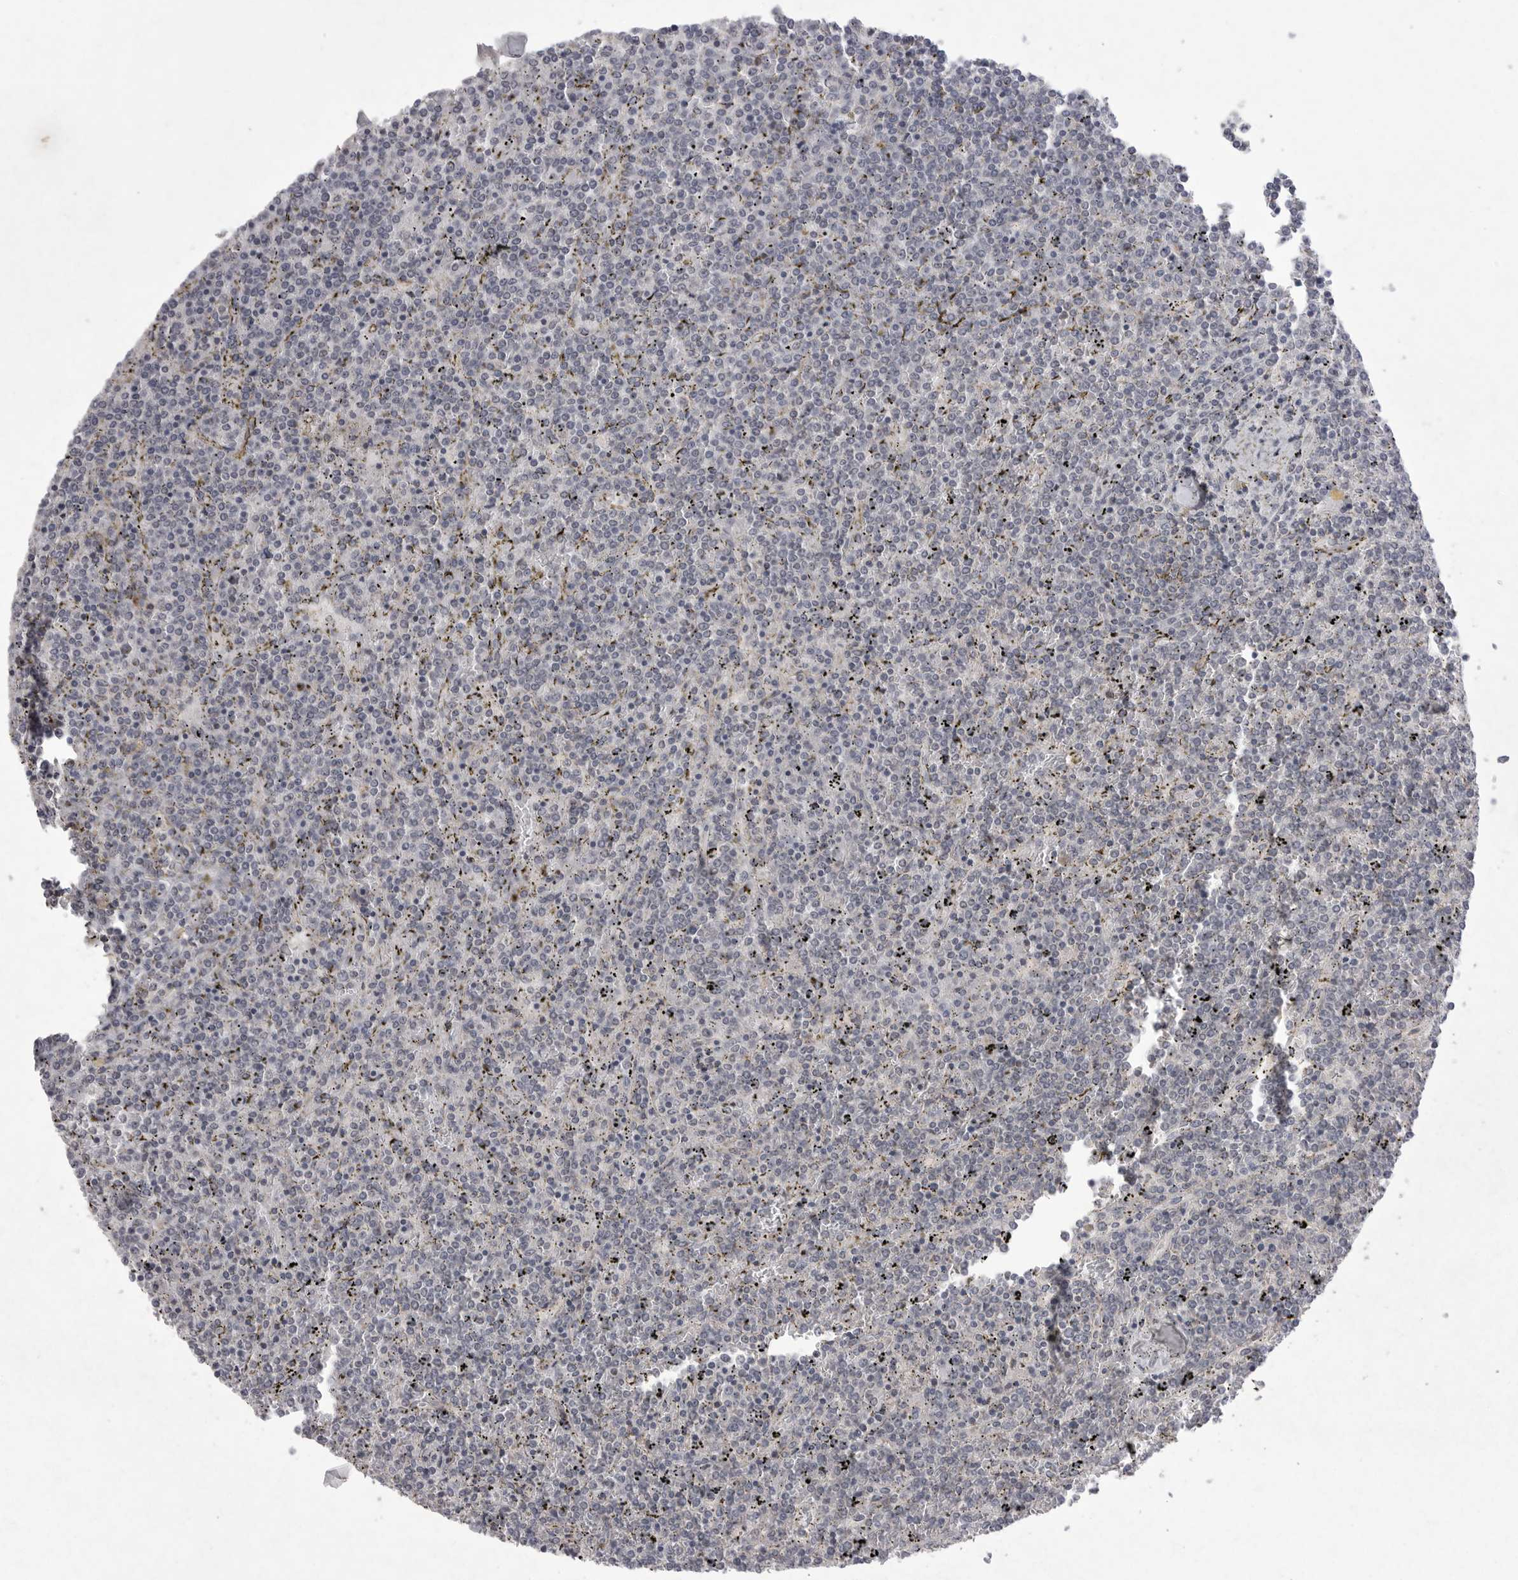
{"staining": {"intensity": "negative", "quantity": "none", "location": "none"}, "tissue": "lymphoma", "cell_type": "Tumor cells", "image_type": "cancer", "snomed": [{"axis": "morphology", "description": "Malignant lymphoma, non-Hodgkin's type, Low grade"}, {"axis": "topography", "description": "Spleen"}], "caption": "Lymphoma stained for a protein using immunohistochemistry (IHC) displays no staining tumor cells.", "gene": "VANGL2", "patient": {"sex": "female", "age": 19}}